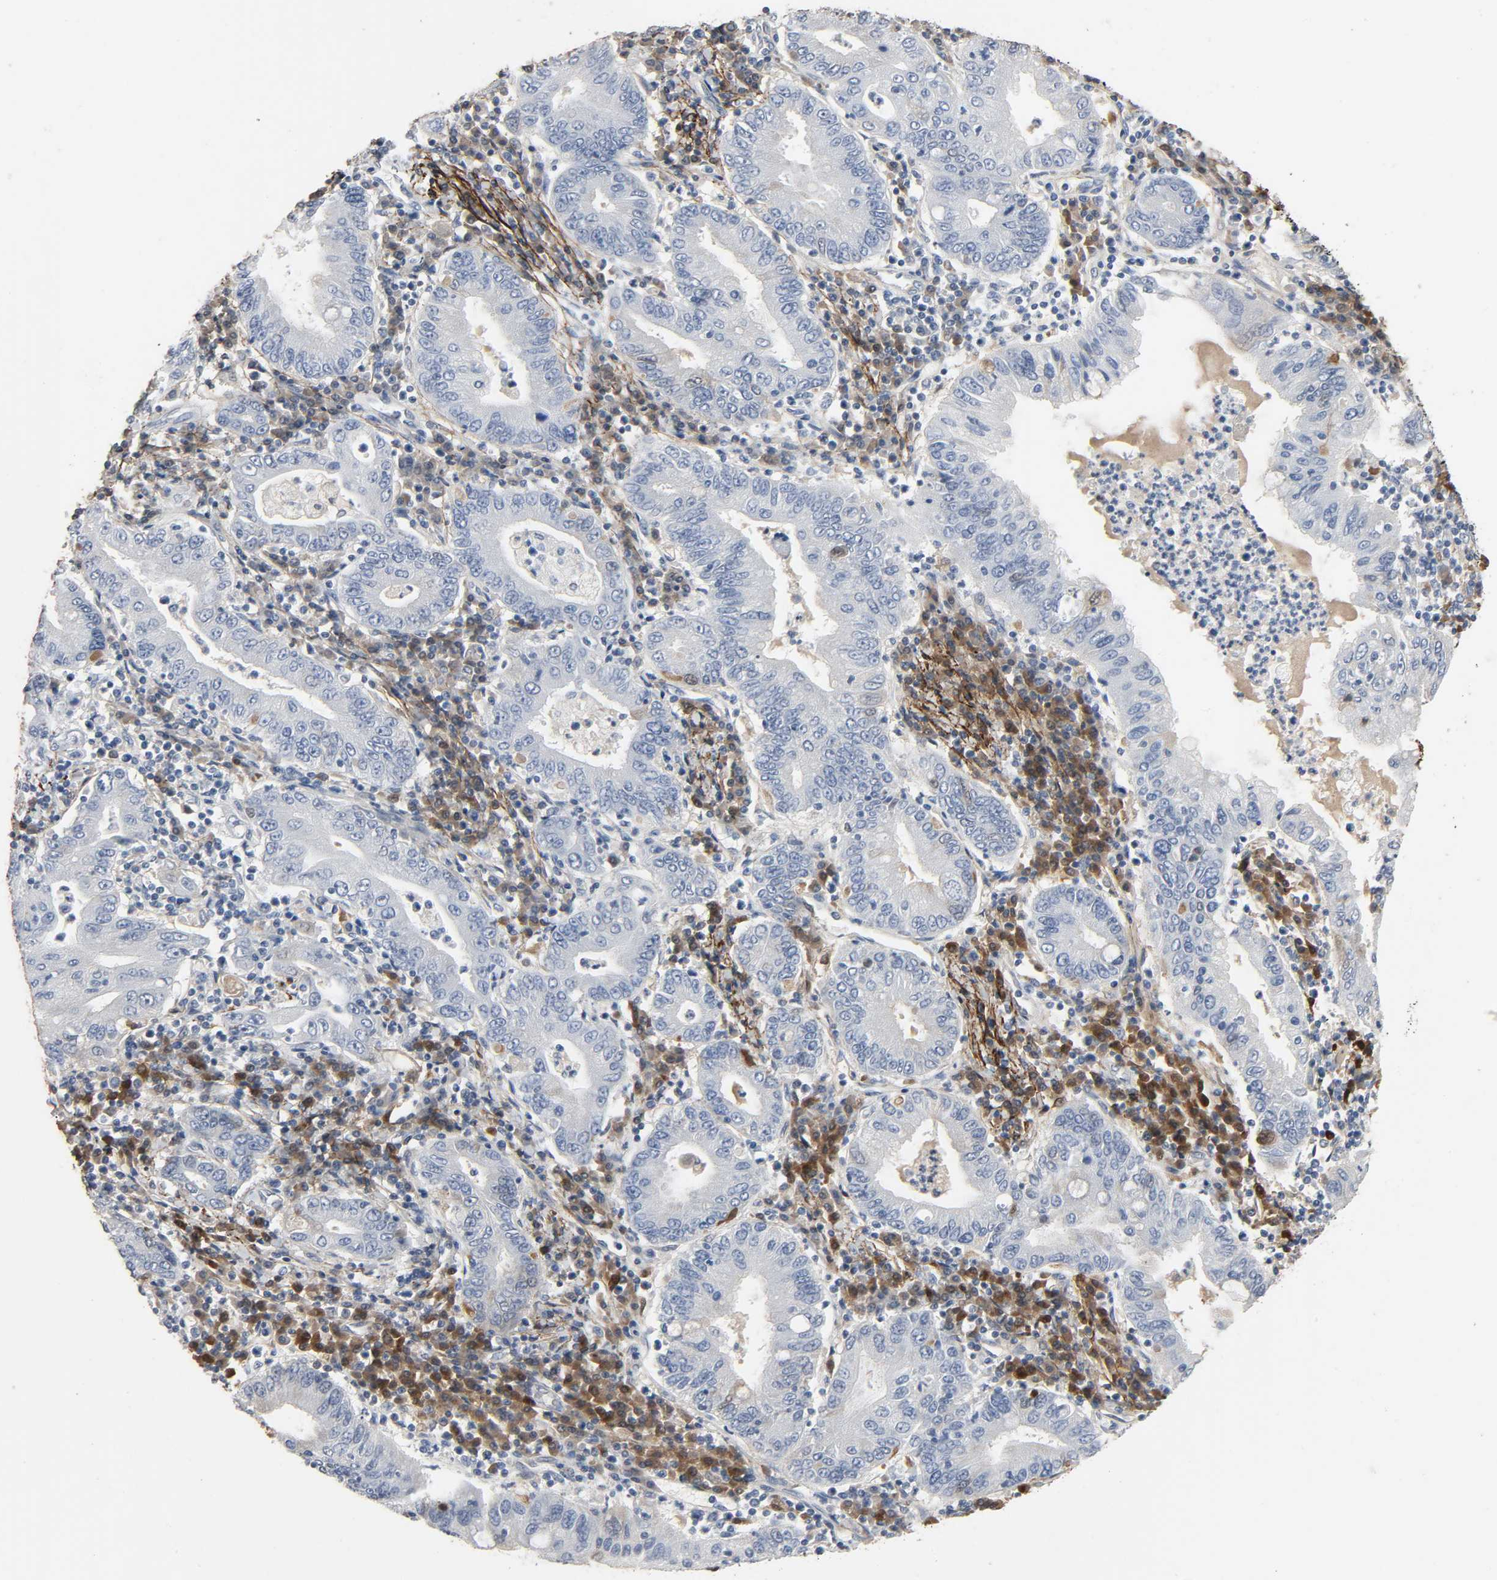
{"staining": {"intensity": "negative", "quantity": "none", "location": "none"}, "tissue": "stomach cancer", "cell_type": "Tumor cells", "image_type": "cancer", "snomed": [{"axis": "morphology", "description": "Normal tissue, NOS"}, {"axis": "morphology", "description": "Adenocarcinoma, NOS"}, {"axis": "topography", "description": "Esophagus"}, {"axis": "topography", "description": "Stomach, upper"}, {"axis": "topography", "description": "Peripheral nerve tissue"}], "caption": "Human stomach cancer (adenocarcinoma) stained for a protein using immunohistochemistry (IHC) shows no expression in tumor cells.", "gene": "FBLN5", "patient": {"sex": "male", "age": 62}}